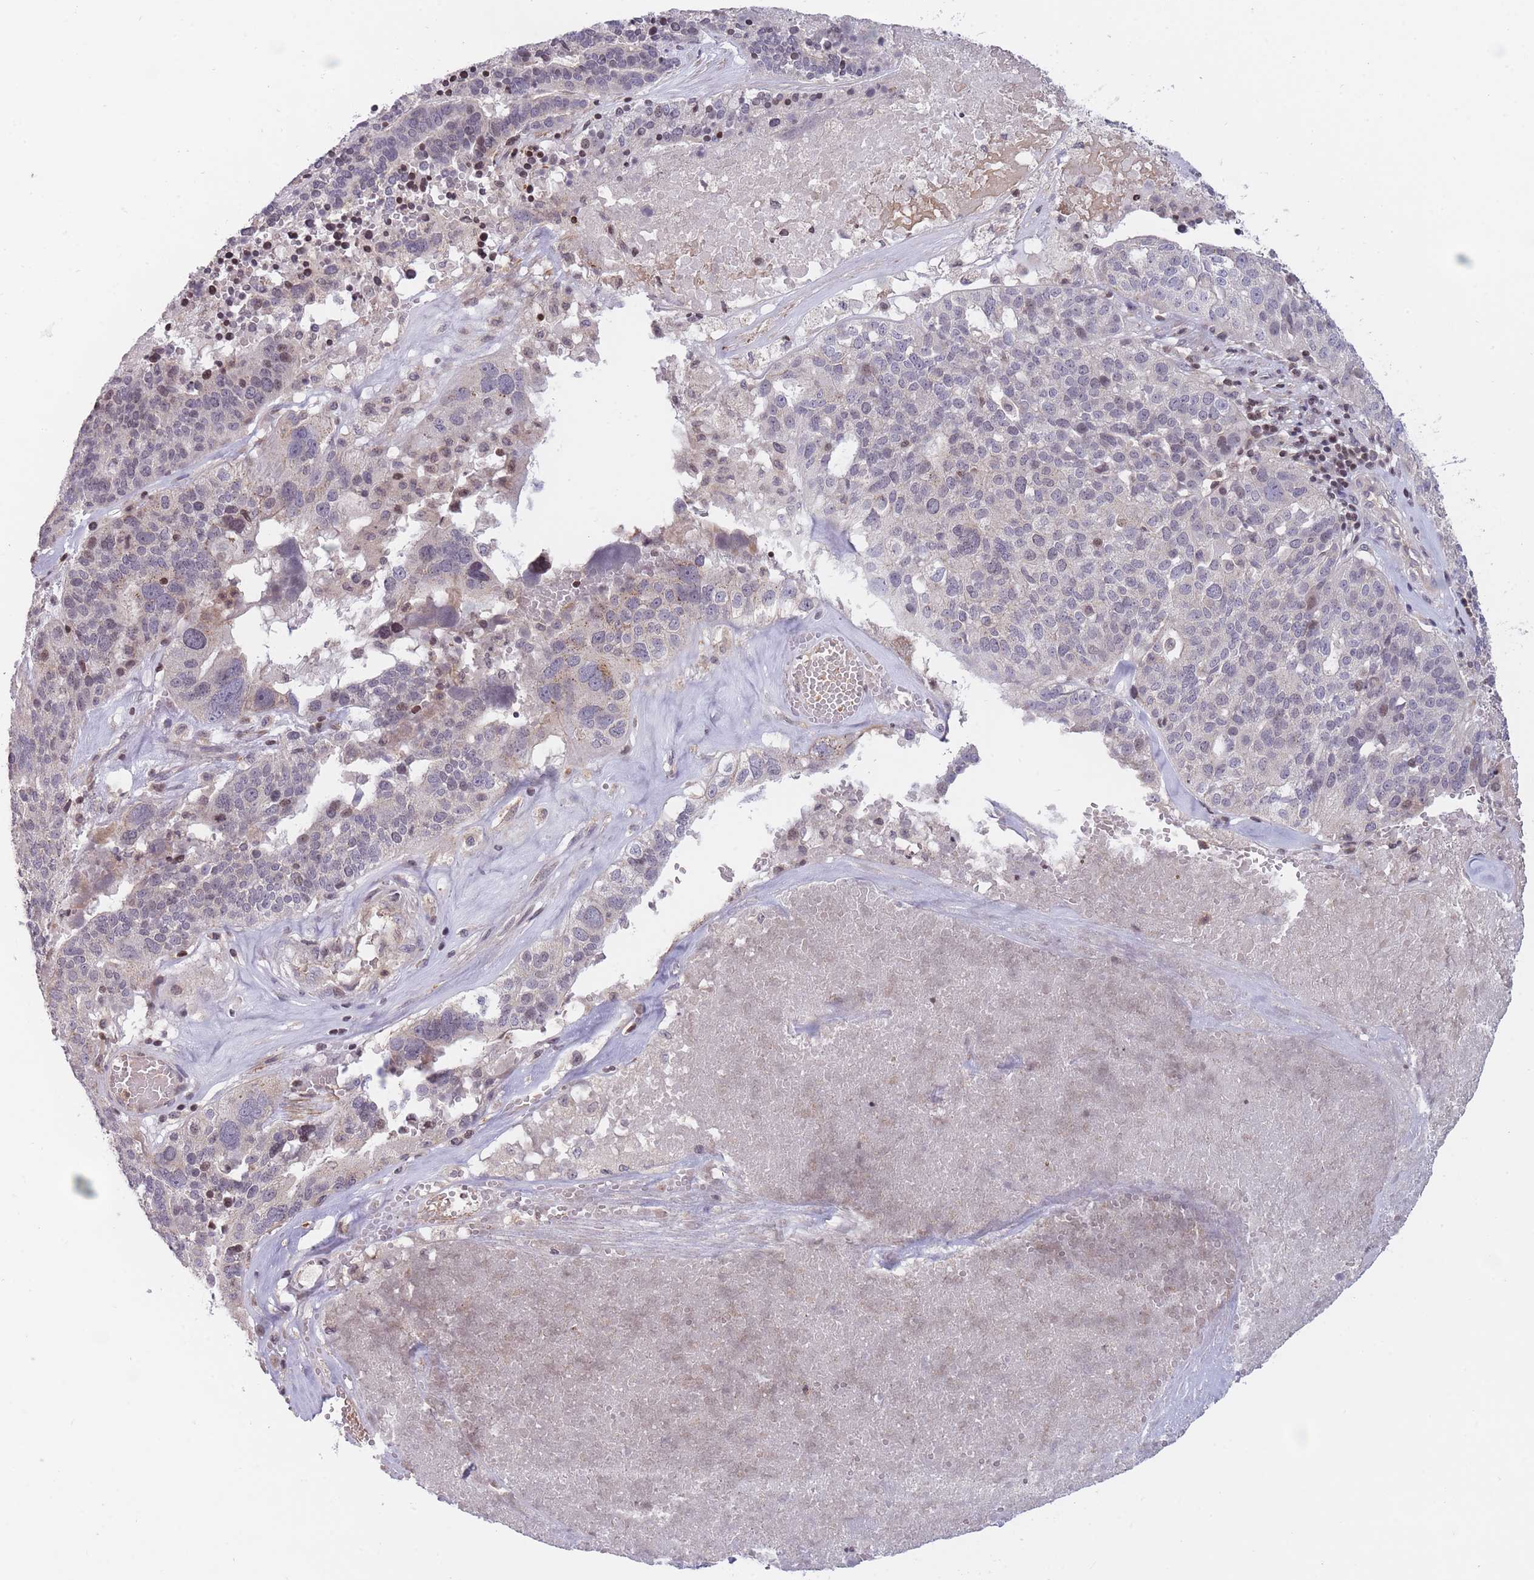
{"staining": {"intensity": "negative", "quantity": "none", "location": "none"}, "tissue": "ovarian cancer", "cell_type": "Tumor cells", "image_type": "cancer", "snomed": [{"axis": "morphology", "description": "Cystadenocarcinoma, serous, NOS"}, {"axis": "topography", "description": "Ovary"}], "caption": "Tumor cells show no significant protein expression in ovarian serous cystadenocarcinoma.", "gene": "SLC35F5", "patient": {"sex": "female", "age": 59}}